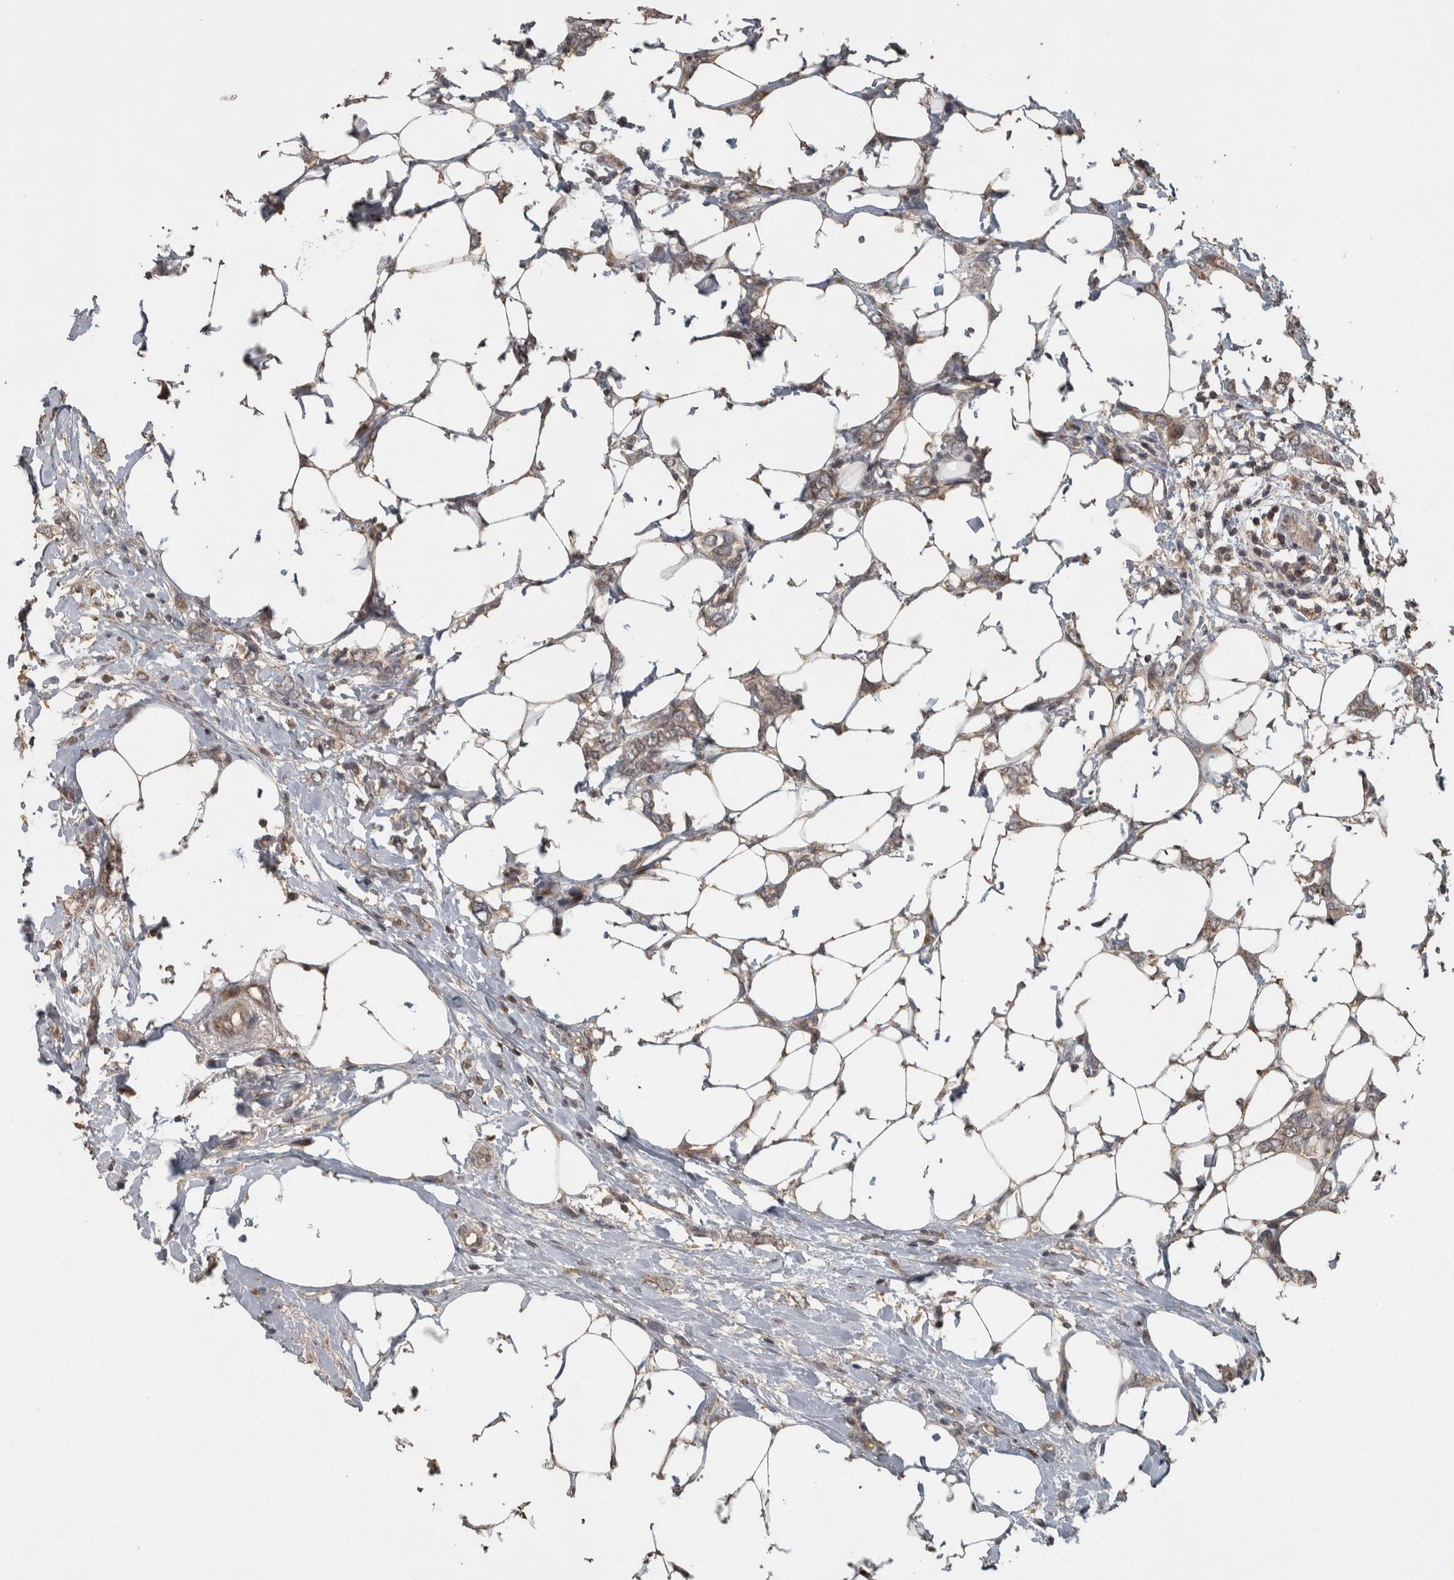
{"staining": {"intensity": "weak", "quantity": "25%-75%", "location": "cytoplasmic/membranous"}, "tissue": "breast cancer", "cell_type": "Tumor cells", "image_type": "cancer", "snomed": [{"axis": "morphology", "description": "Normal tissue, NOS"}, {"axis": "morphology", "description": "Lobular carcinoma"}, {"axis": "topography", "description": "Breast"}], "caption": "Lobular carcinoma (breast) tissue demonstrates weak cytoplasmic/membranous staining in about 25%-75% of tumor cells, visualized by immunohistochemistry. The staining was performed using DAB to visualize the protein expression in brown, while the nuclei were stained in blue with hematoxylin (Magnification: 20x).", "gene": "ERAL1", "patient": {"sex": "female", "age": 47}}